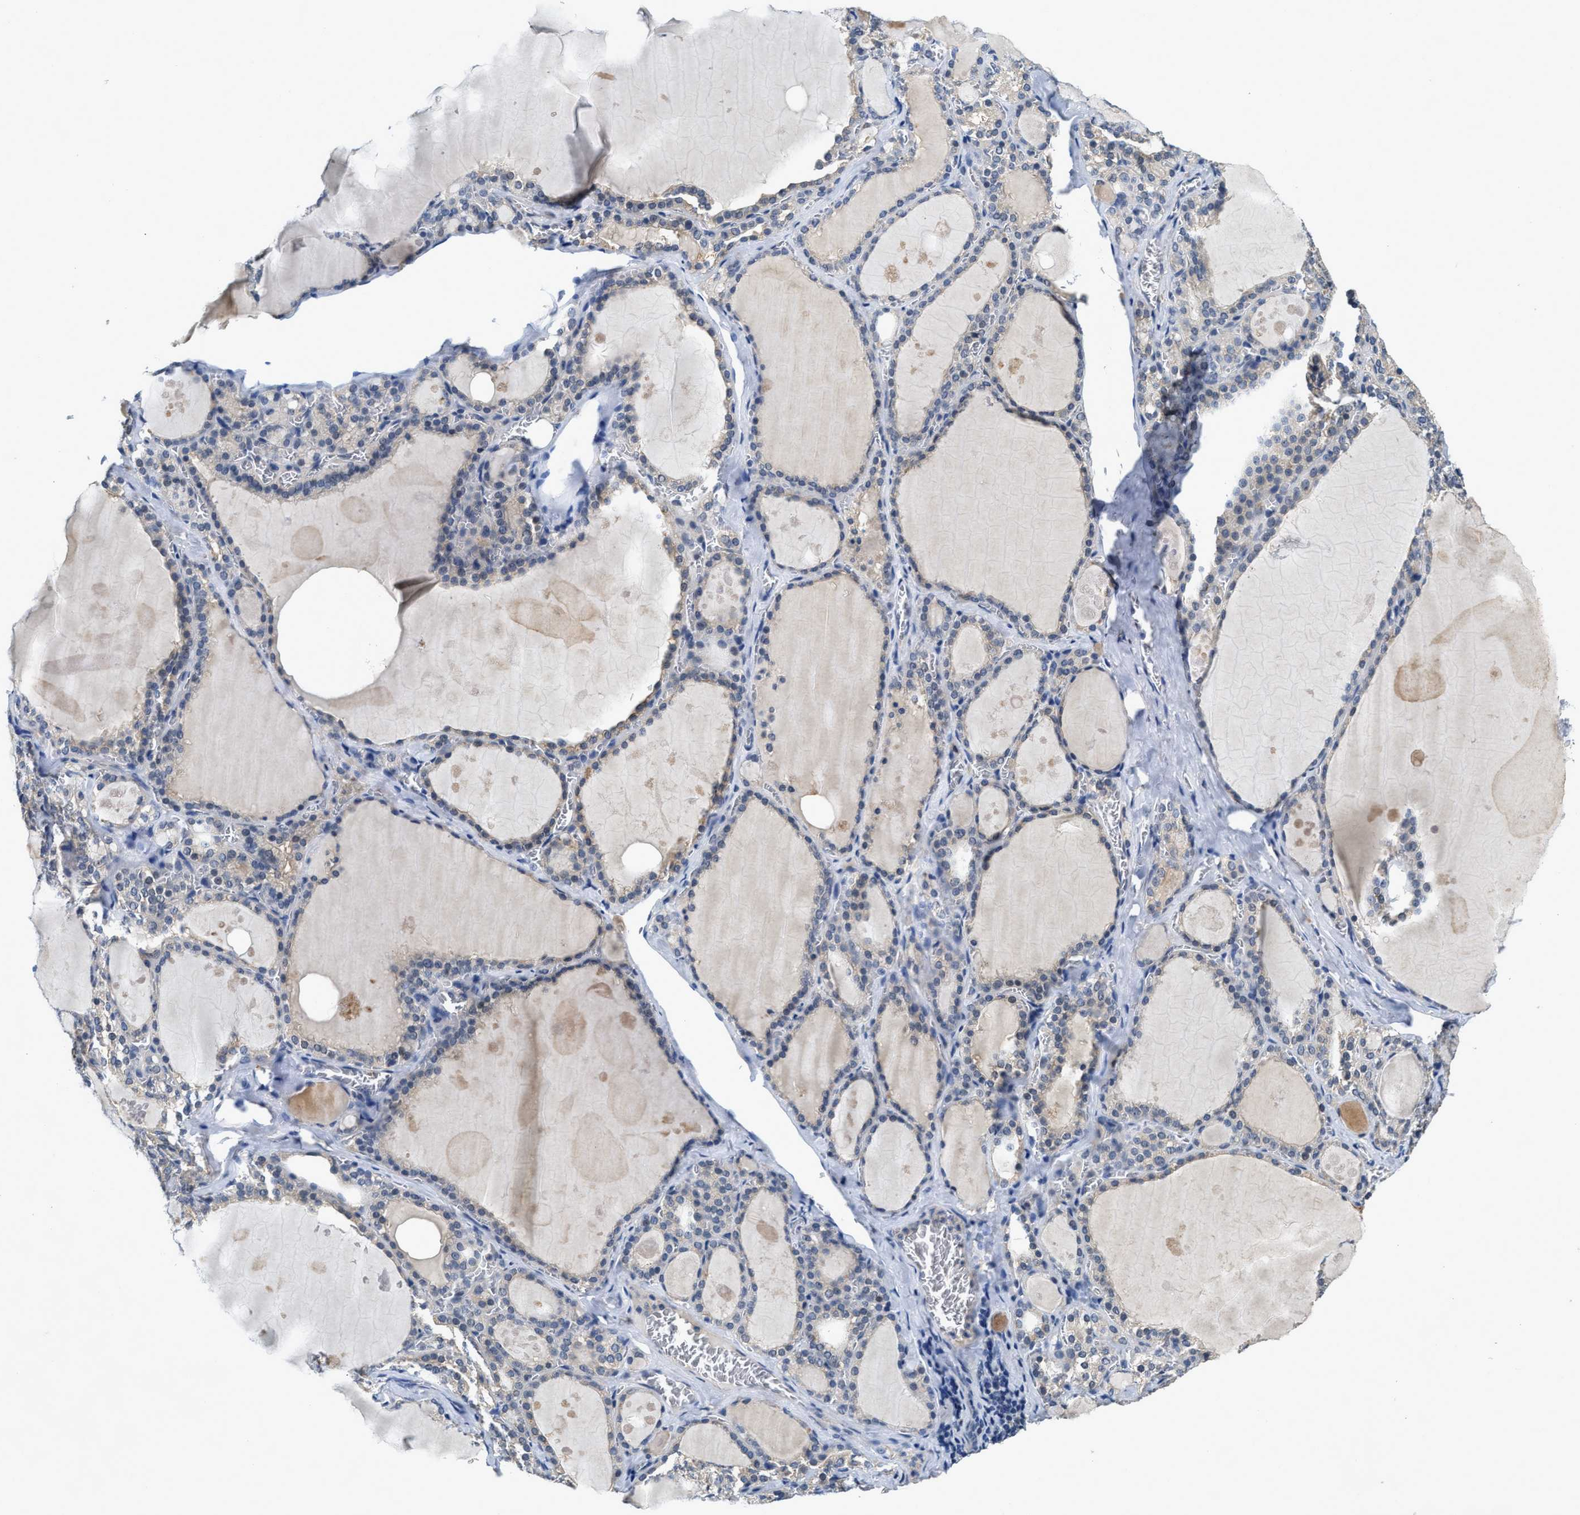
{"staining": {"intensity": "negative", "quantity": "none", "location": "none"}, "tissue": "thyroid gland", "cell_type": "Glandular cells", "image_type": "normal", "snomed": [{"axis": "morphology", "description": "Normal tissue, NOS"}, {"axis": "topography", "description": "Thyroid gland"}], "caption": "The immunohistochemistry image has no significant staining in glandular cells of thyroid gland. (Brightfield microscopy of DAB immunohistochemistry at high magnification).", "gene": "INHA", "patient": {"sex": "male", "age": 56}}